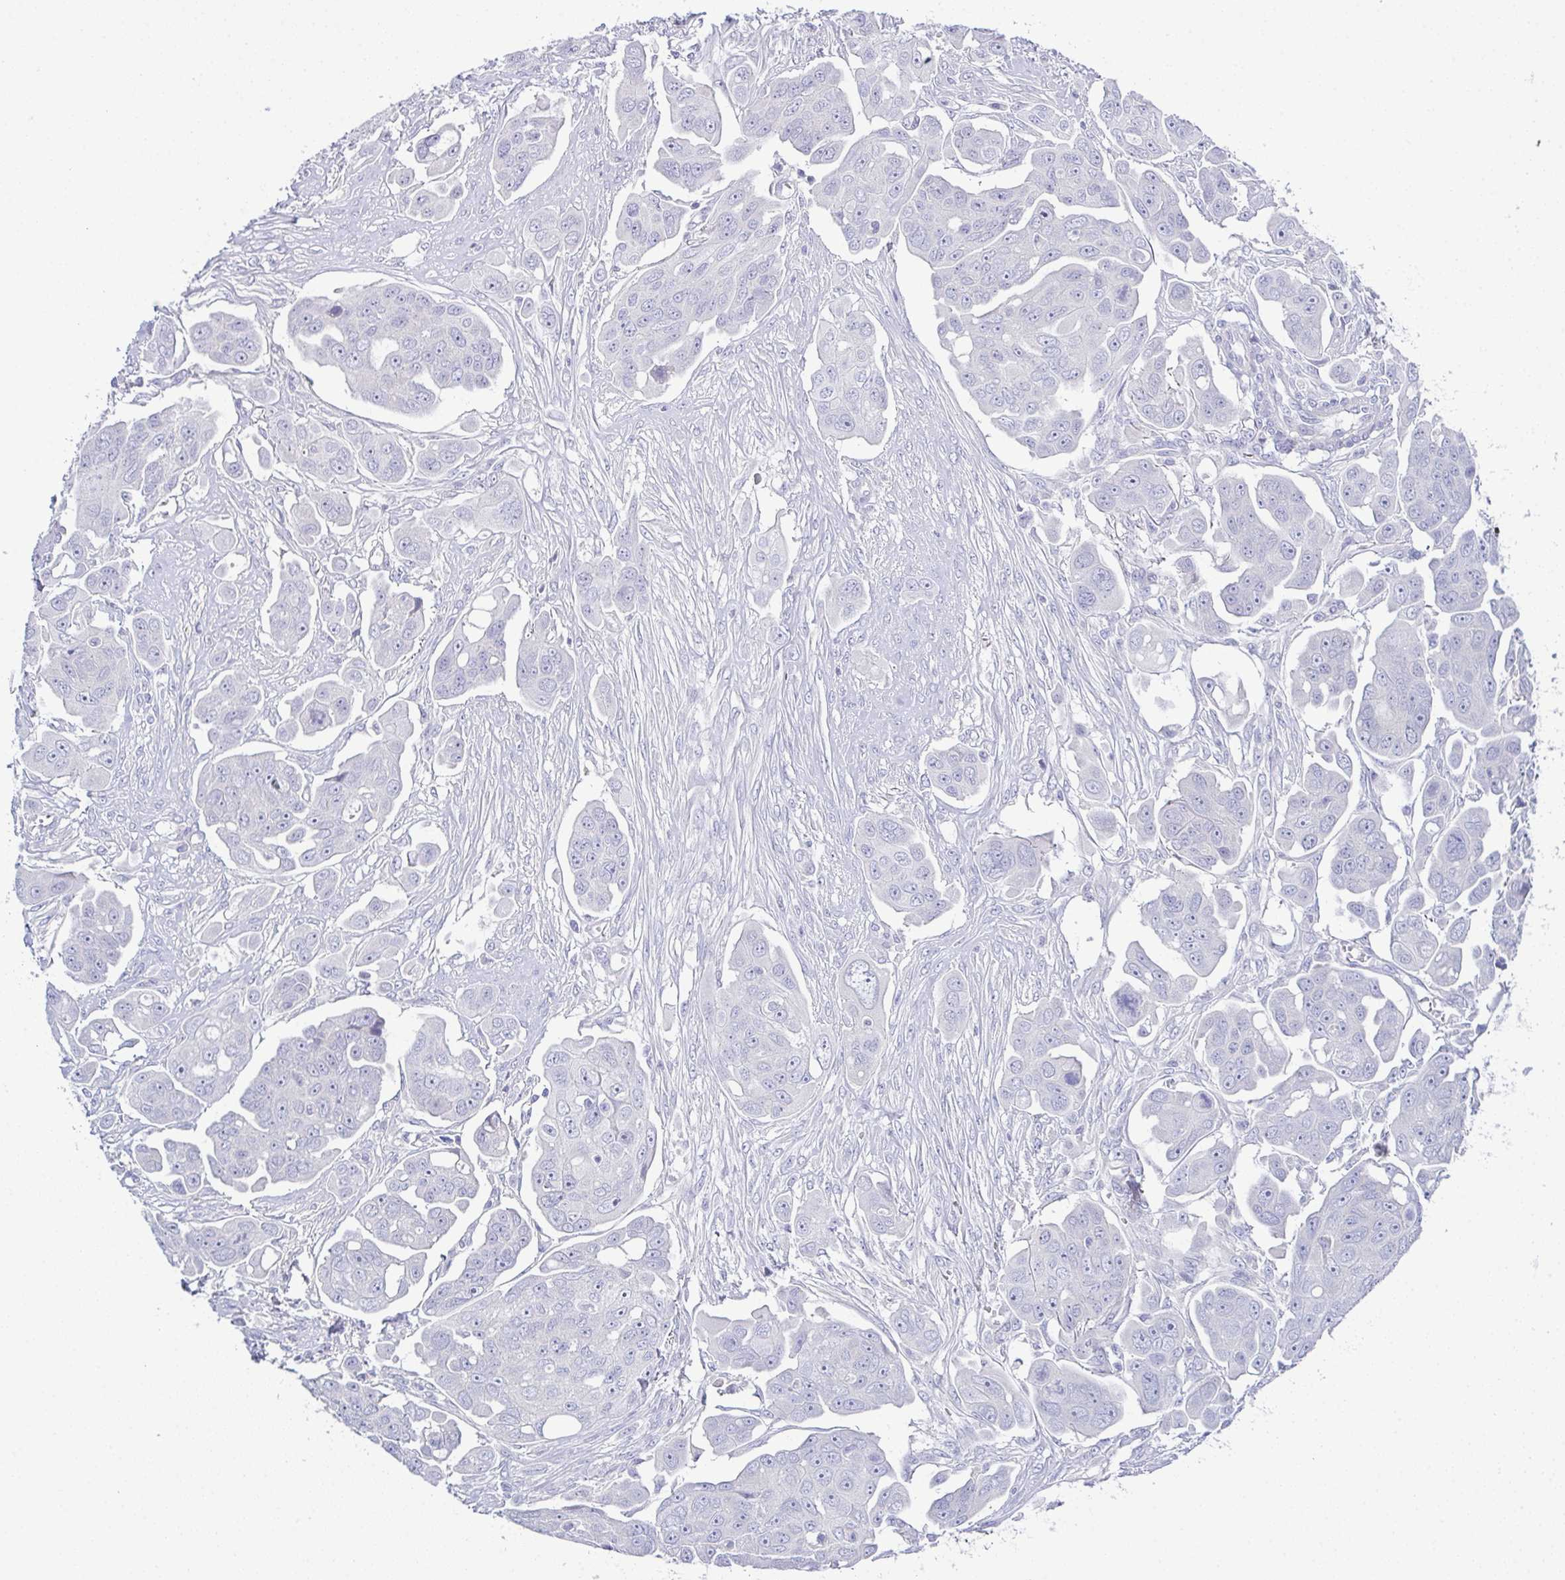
{"staining": {"intensity": "negative", "quantity": "none", "location": "none"}, "tissue": "ovarian cancer", "cell_type": "Tumor cells", "image_type": "cancer", "snomed": [{"axis": "morphology", "description": "Carcinoma, endometroid"}, {"axis": "topography", "description": "Ovary"}], "caption": "Immunohistochemistry (IHC) of human ovarian cancer (endometroid carcinoma) shows no expression in tumor cells. (DAB (3,3'-diaminobenzidine) immunohistochemistry (IHC), high magnification).", "gene": "CFAP97D1", "patient": {"sex": "female", "age": 70}}